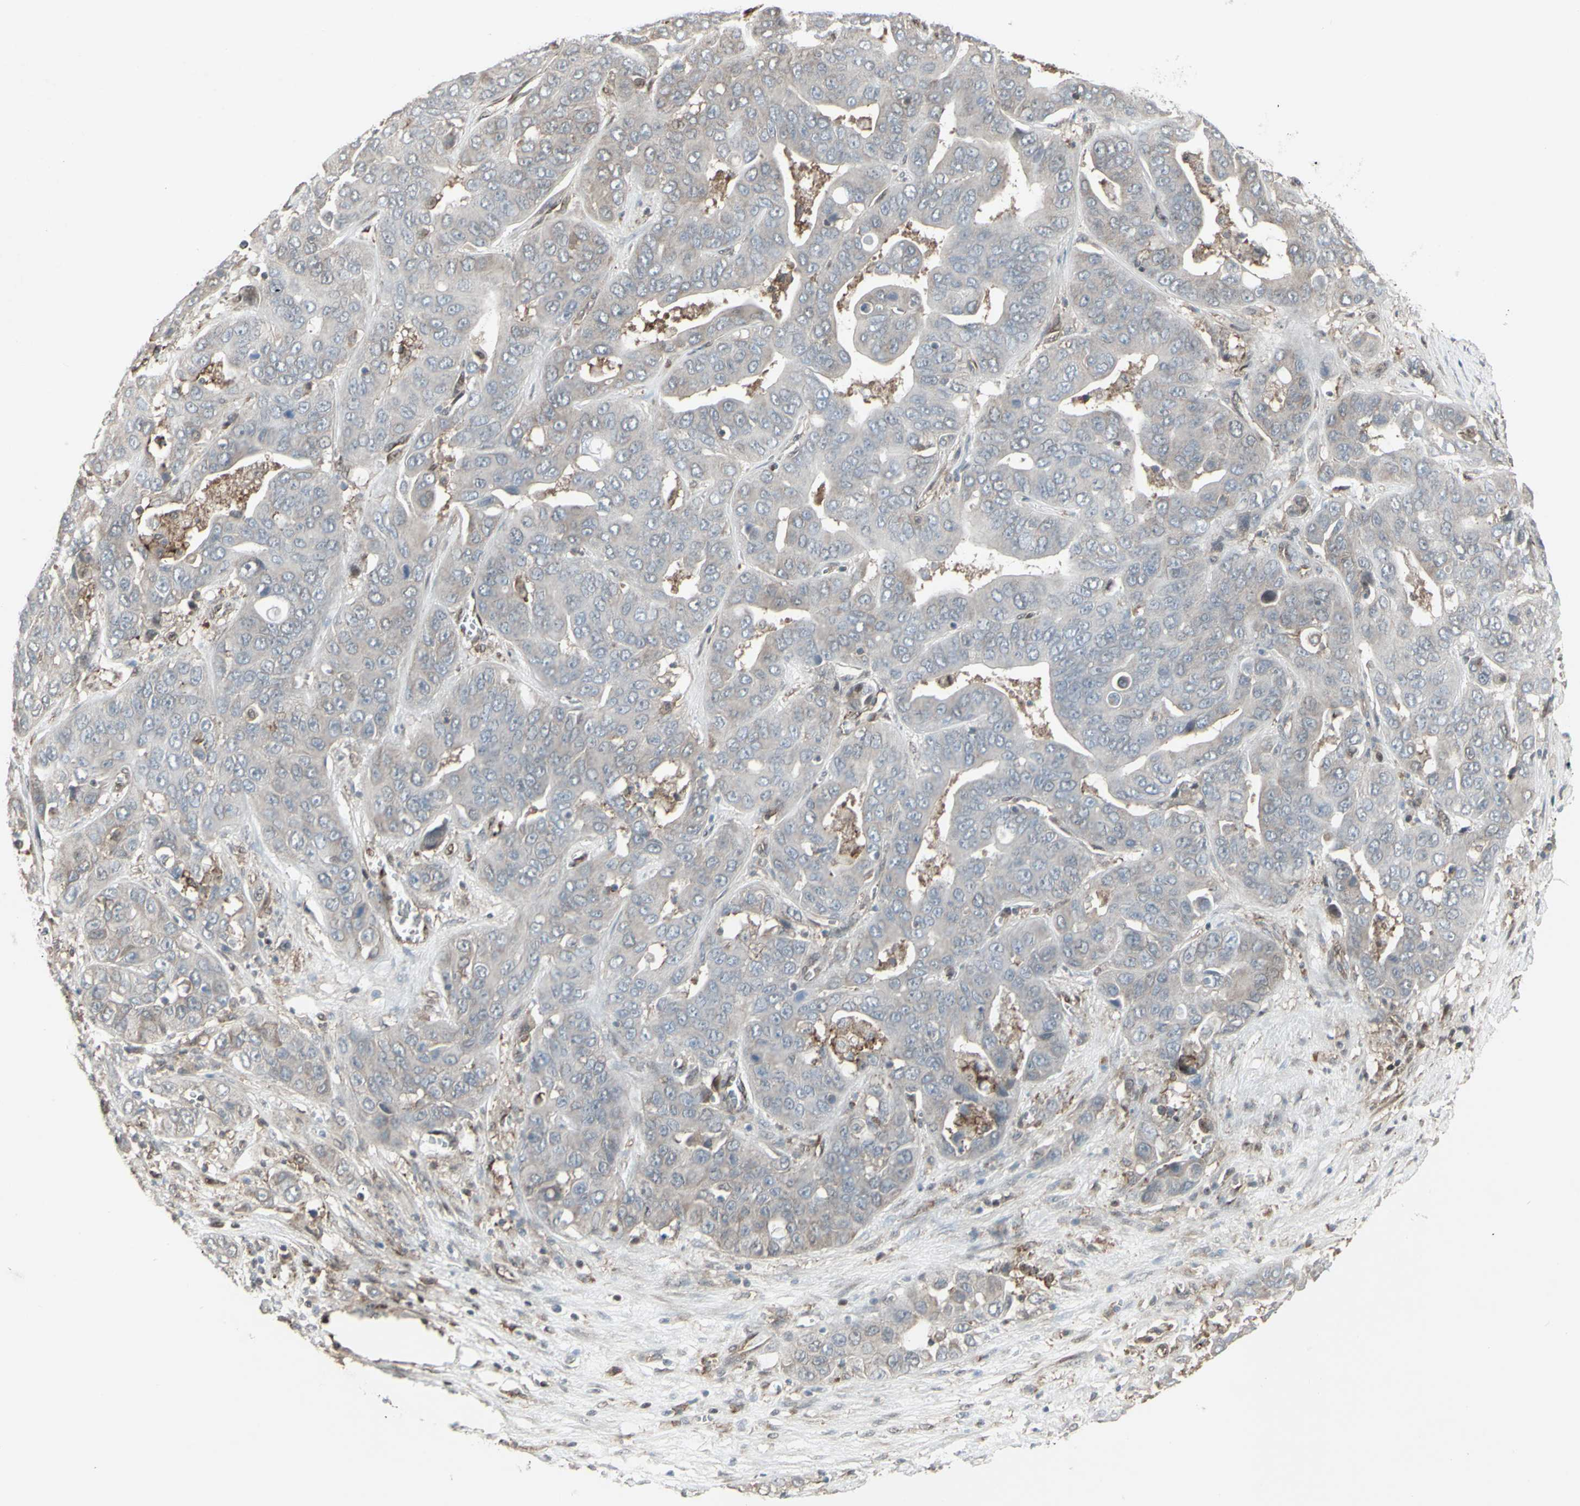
{"staining": {"intensity": "weak", "quantity": "<25%", "location": "cytoplasmic/membranous"}, "tissue": "liver cancer", "cell_type": "Tumor cells", "image_type": "cancer", "snomed": [{"axis": "morphology", "description": "Cholangiocarcinoma"}, {"axis": "topography", "description": "Liver"}], "caption": "The image shows no significant staining in tumor cells of cholangiocarcinoma (liver).", "gene": "CD33", "patient": {"sex": "female", "age": 52}}